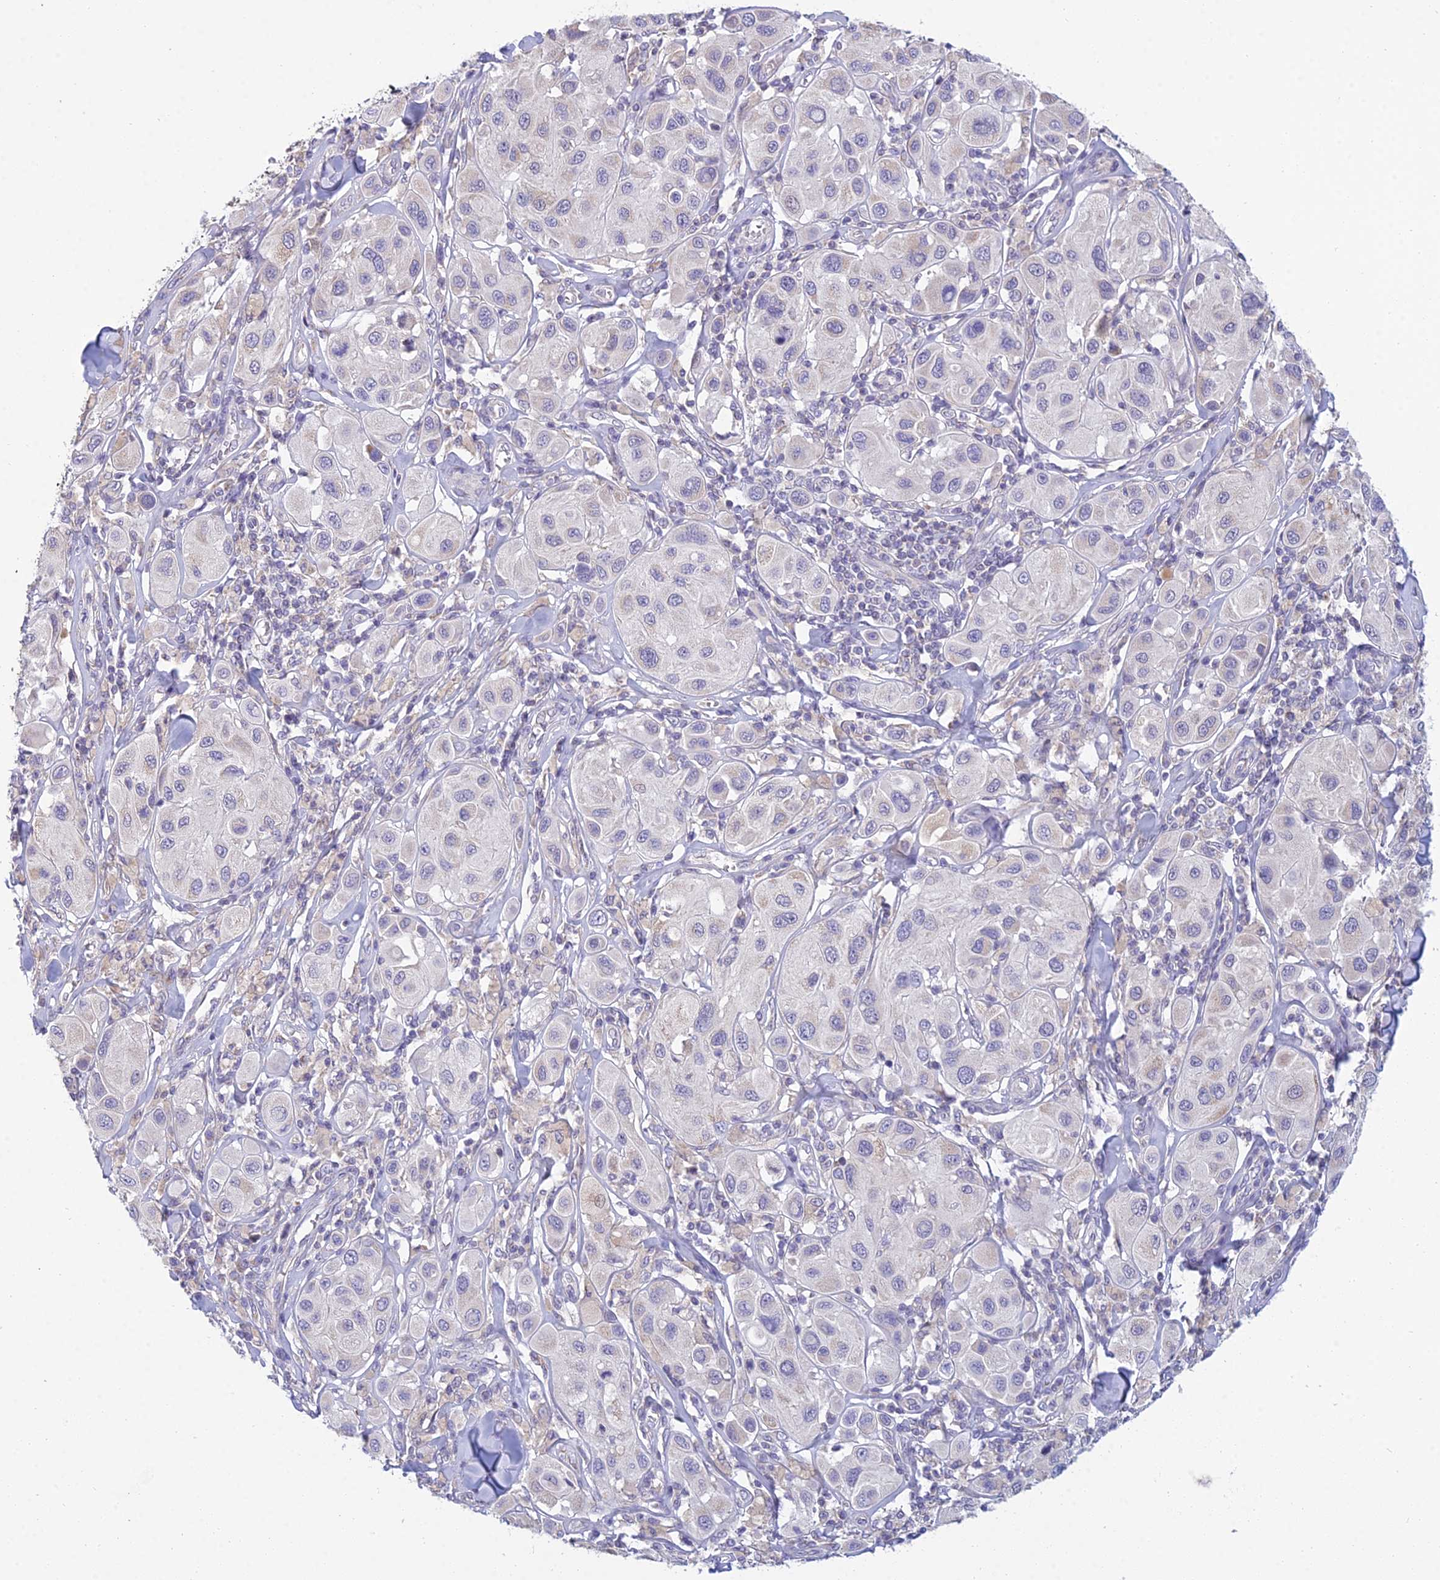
{"staining": {"intensity": "negative", "quantity": "none", "location": "none"}, "tissue": "melanoma", "cell_type": "Tumor cells", "image_type": "cancer", "snomed": [{"axis": "morphology", "description": "Malignant melanoma, Metastatic site"}, {"axis": "topography", "description": "Skin"}], "caption": "Immunohistochemistry (IHC) micrograph of neoplastic tissue: melanoma stained with DAB (3,3'-diaminobenzidine) shows no significant protein positivity in tumor cells. (DAB immunohistochemistry (IHC), high magnification).", "gene": "CFAP206", "patient": {"sex": "male", "age": 41}}